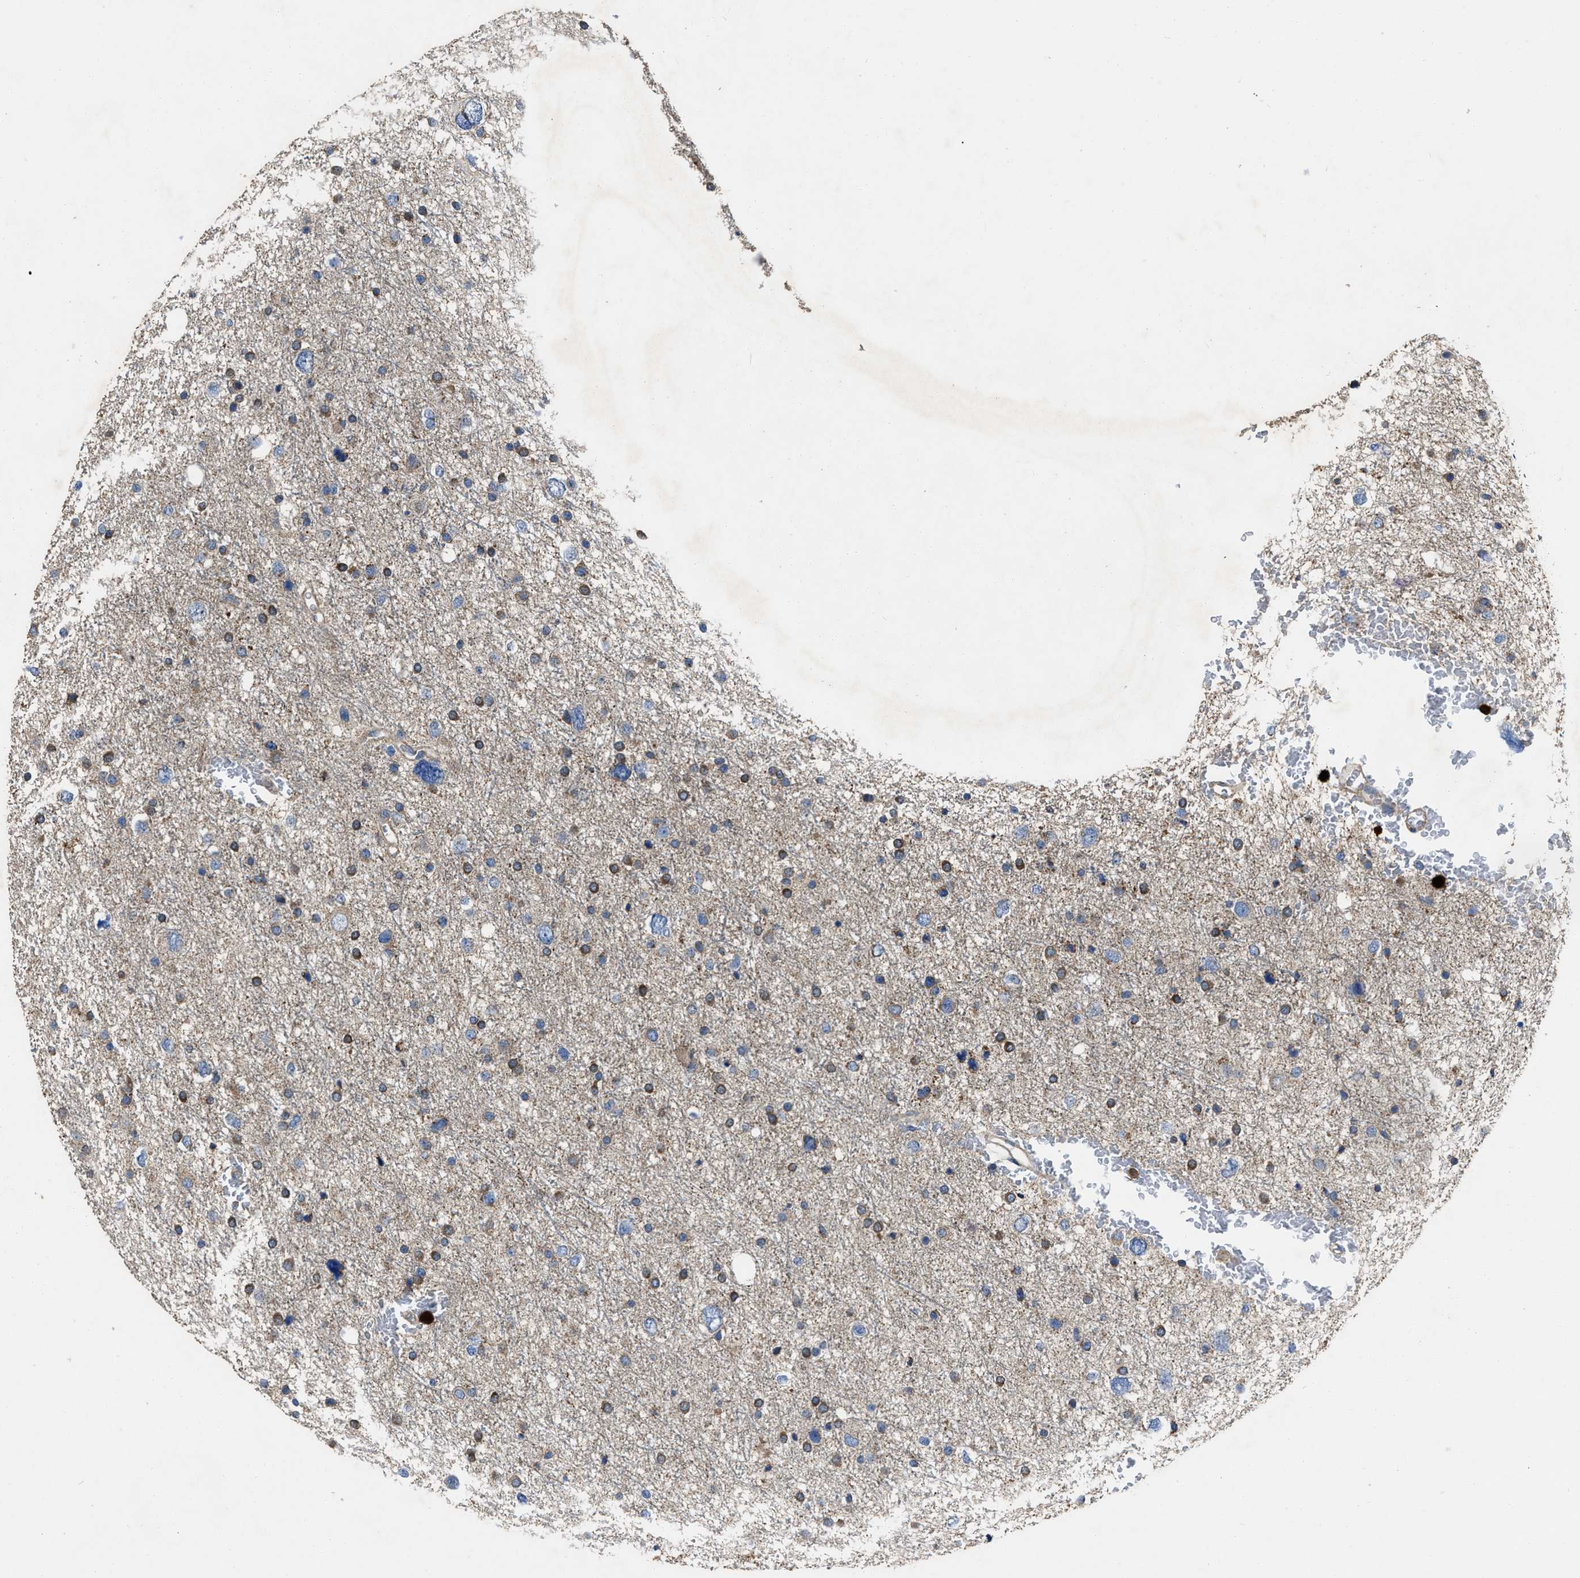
{"staining": {"intensity": "moderate", "quantity": "25%-75%", "location": "cytoplasmic/membranous"}, "tissue": "glioma", "cell_type": "Tumor cells", "image_type": "cancer", "snomed": [{"axis": "morphology", "description": "Glioma, malignant, Low grade"}, {"axis": "topography", "description": "Brain"}], "caption": "Immunohistochemistry of malignant low-grade glioma exhibits medium levels of moderate cytoplasmic/membranous positivity in approximately 25%-75% of tumor cells. (Brightfield microscopy of DAB IHC at high magnification).", "gene": "ANGPT1", "patient": {"sex": "female", "age": 37}}